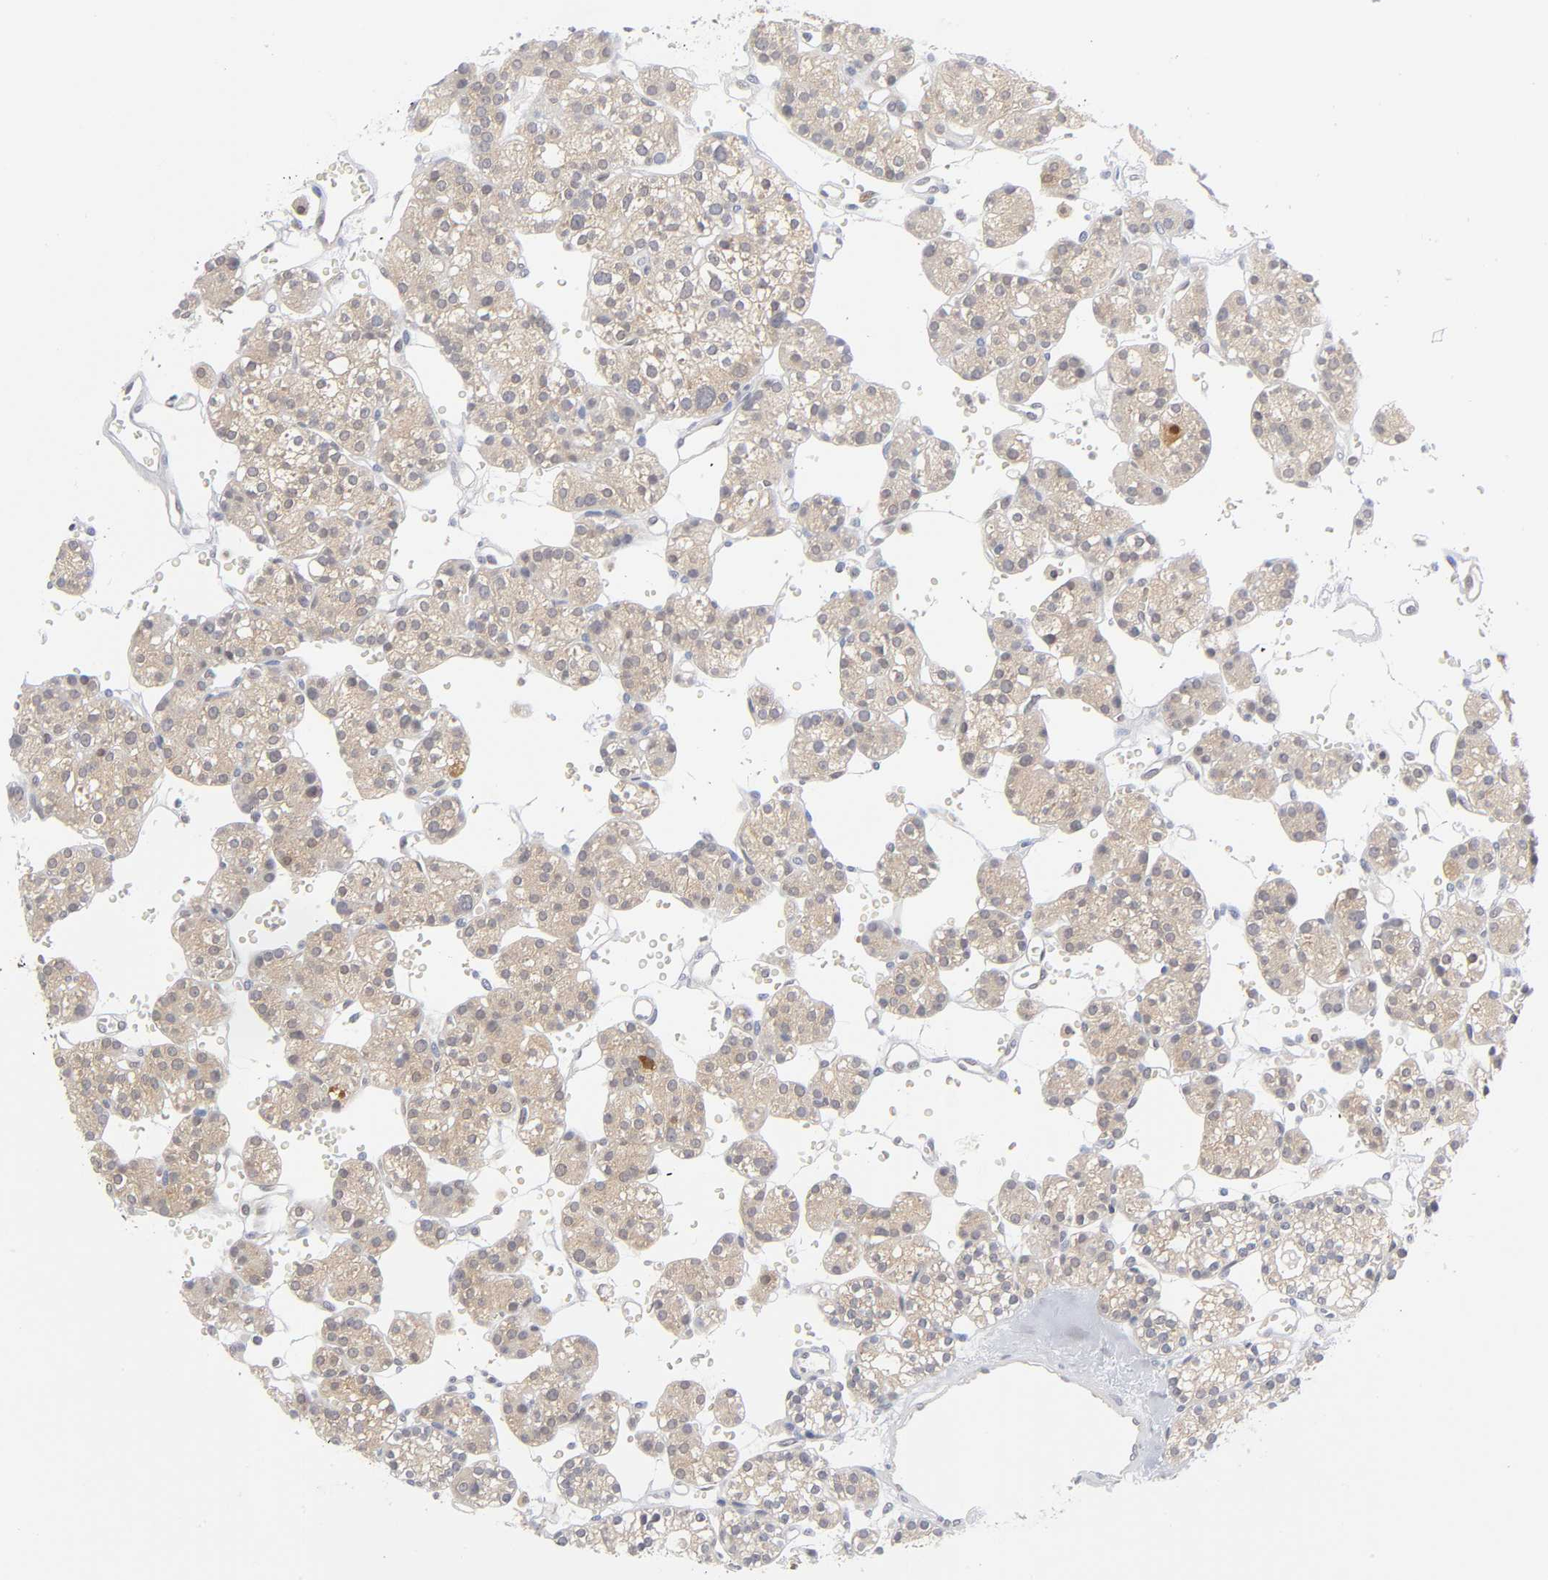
{"staining": {"intensity": "weak", "quantity": "25%-75%", "location": "cytoplasmic/membranous"}, "tissue": "parathyroid gland", "cell_type": "Glandular cells", "image_type": "normal", "snomed": [{"axis": "morphology", "description": "Normal tissue, NOS"}, {"axis": "topography", "description": "Parathyroid gland"}], "caption": "Parathyroid gland was stained to show a protein in brown. There is low levels of weak cytoplasmic/membranous staining in approximately 25%-75% of glandular cells. (DAB (3,3'-diaminobenzidine) IHC, brown staining for protein, blue staining for nuclei).", "gene": "DFFB", "patient": {"sex": "female", "age": 64}}